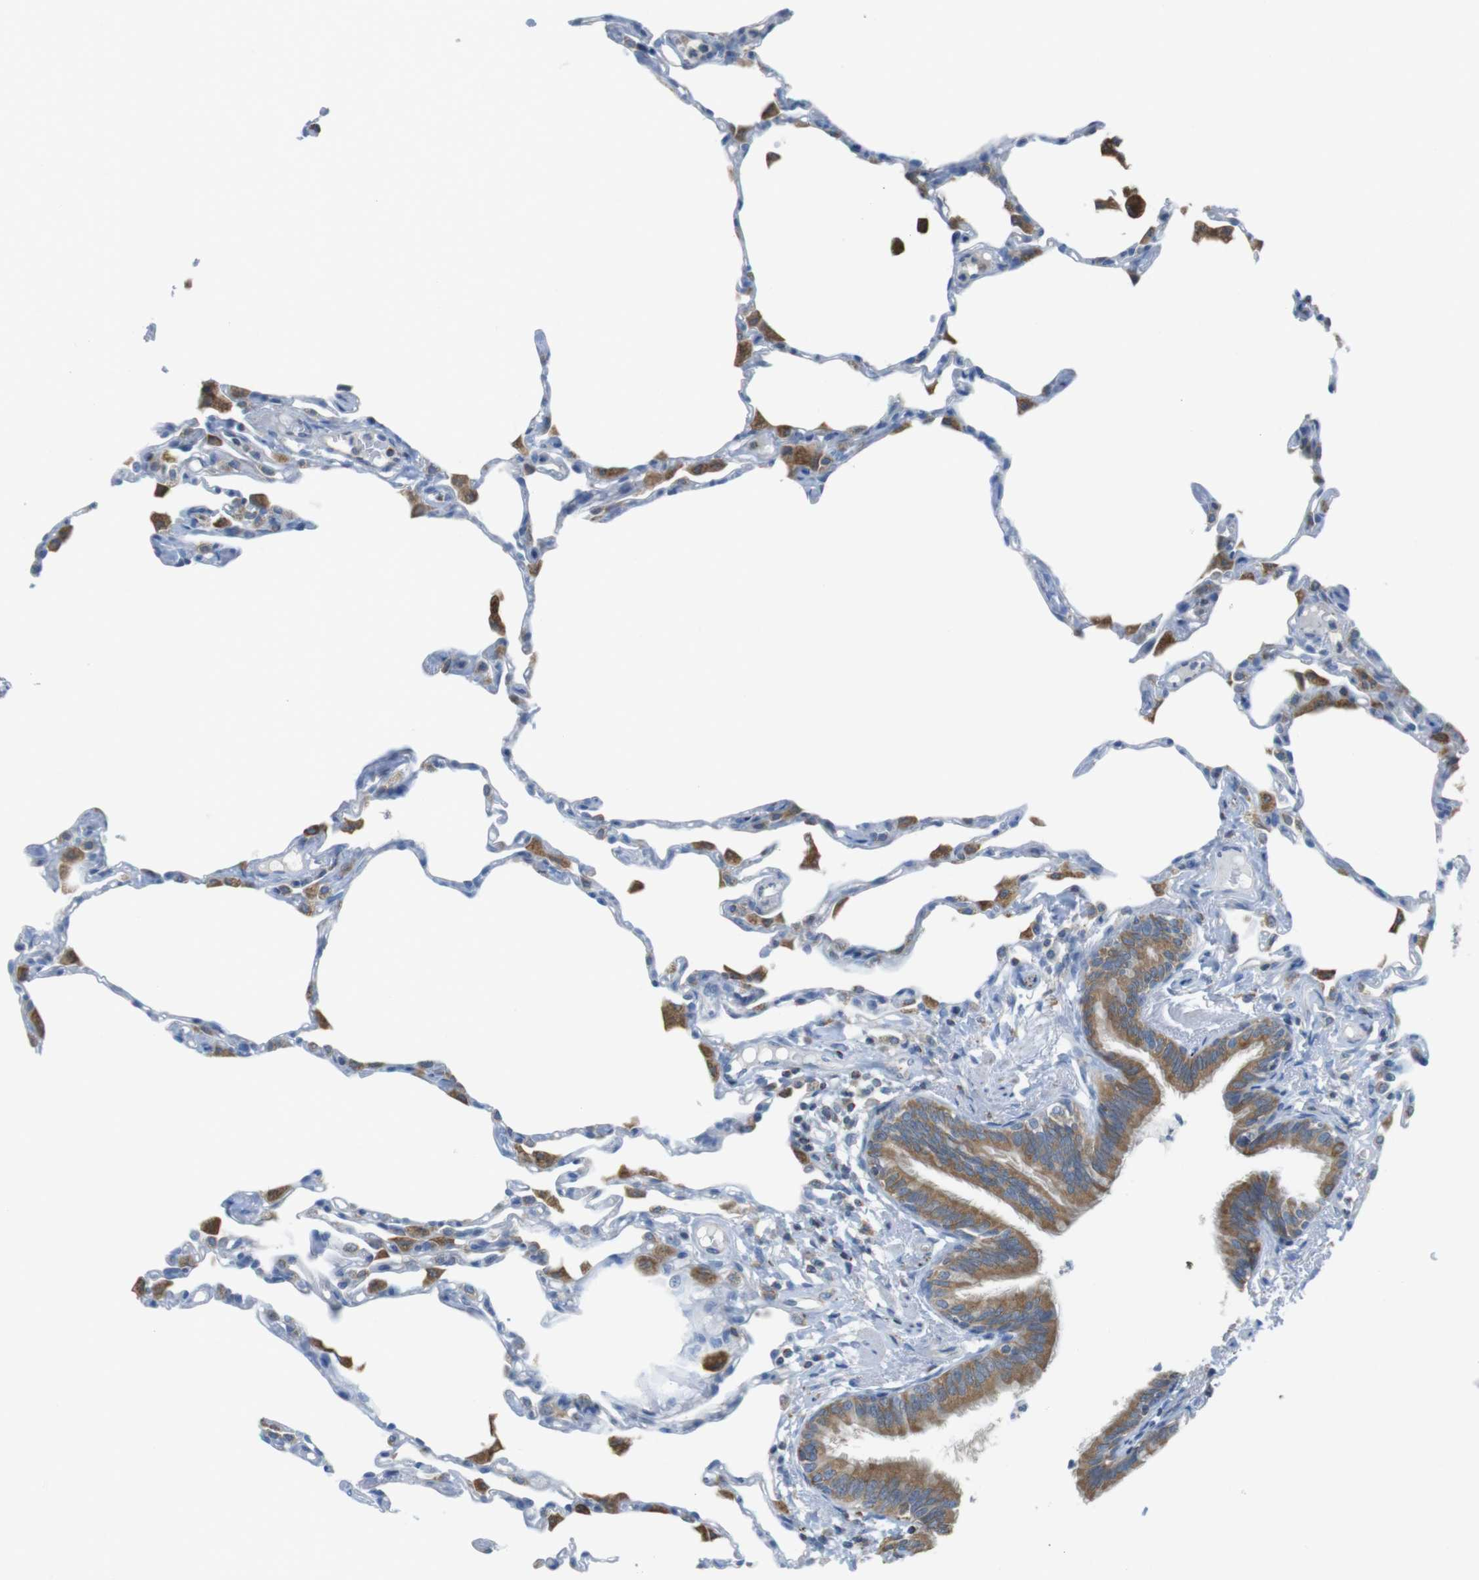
{"staining": {"intensity": "weak", "quantity": "<25%", "location": "cytoplasmic/membranous"}, "tissue": "lung", "cell_type": "Alveolar cells", "image_type": "normal", "snomed": [{"axis": "morphology", "description": "Normal tissue, NOS"}, {"axis": "topography", "description": "Lung"}], "caption": "A photomicrograph of human lung is negative for staining in alveolar cells. The staining was performed using DAB (3,3'-diaminobenzidine) to visualize the protein expression in brown, while the nuclei were stained in blue with hematoxylin (Magnification: 20x).", "gene": "GRIK1", "patient": {"sex": "female", "age": 49}}